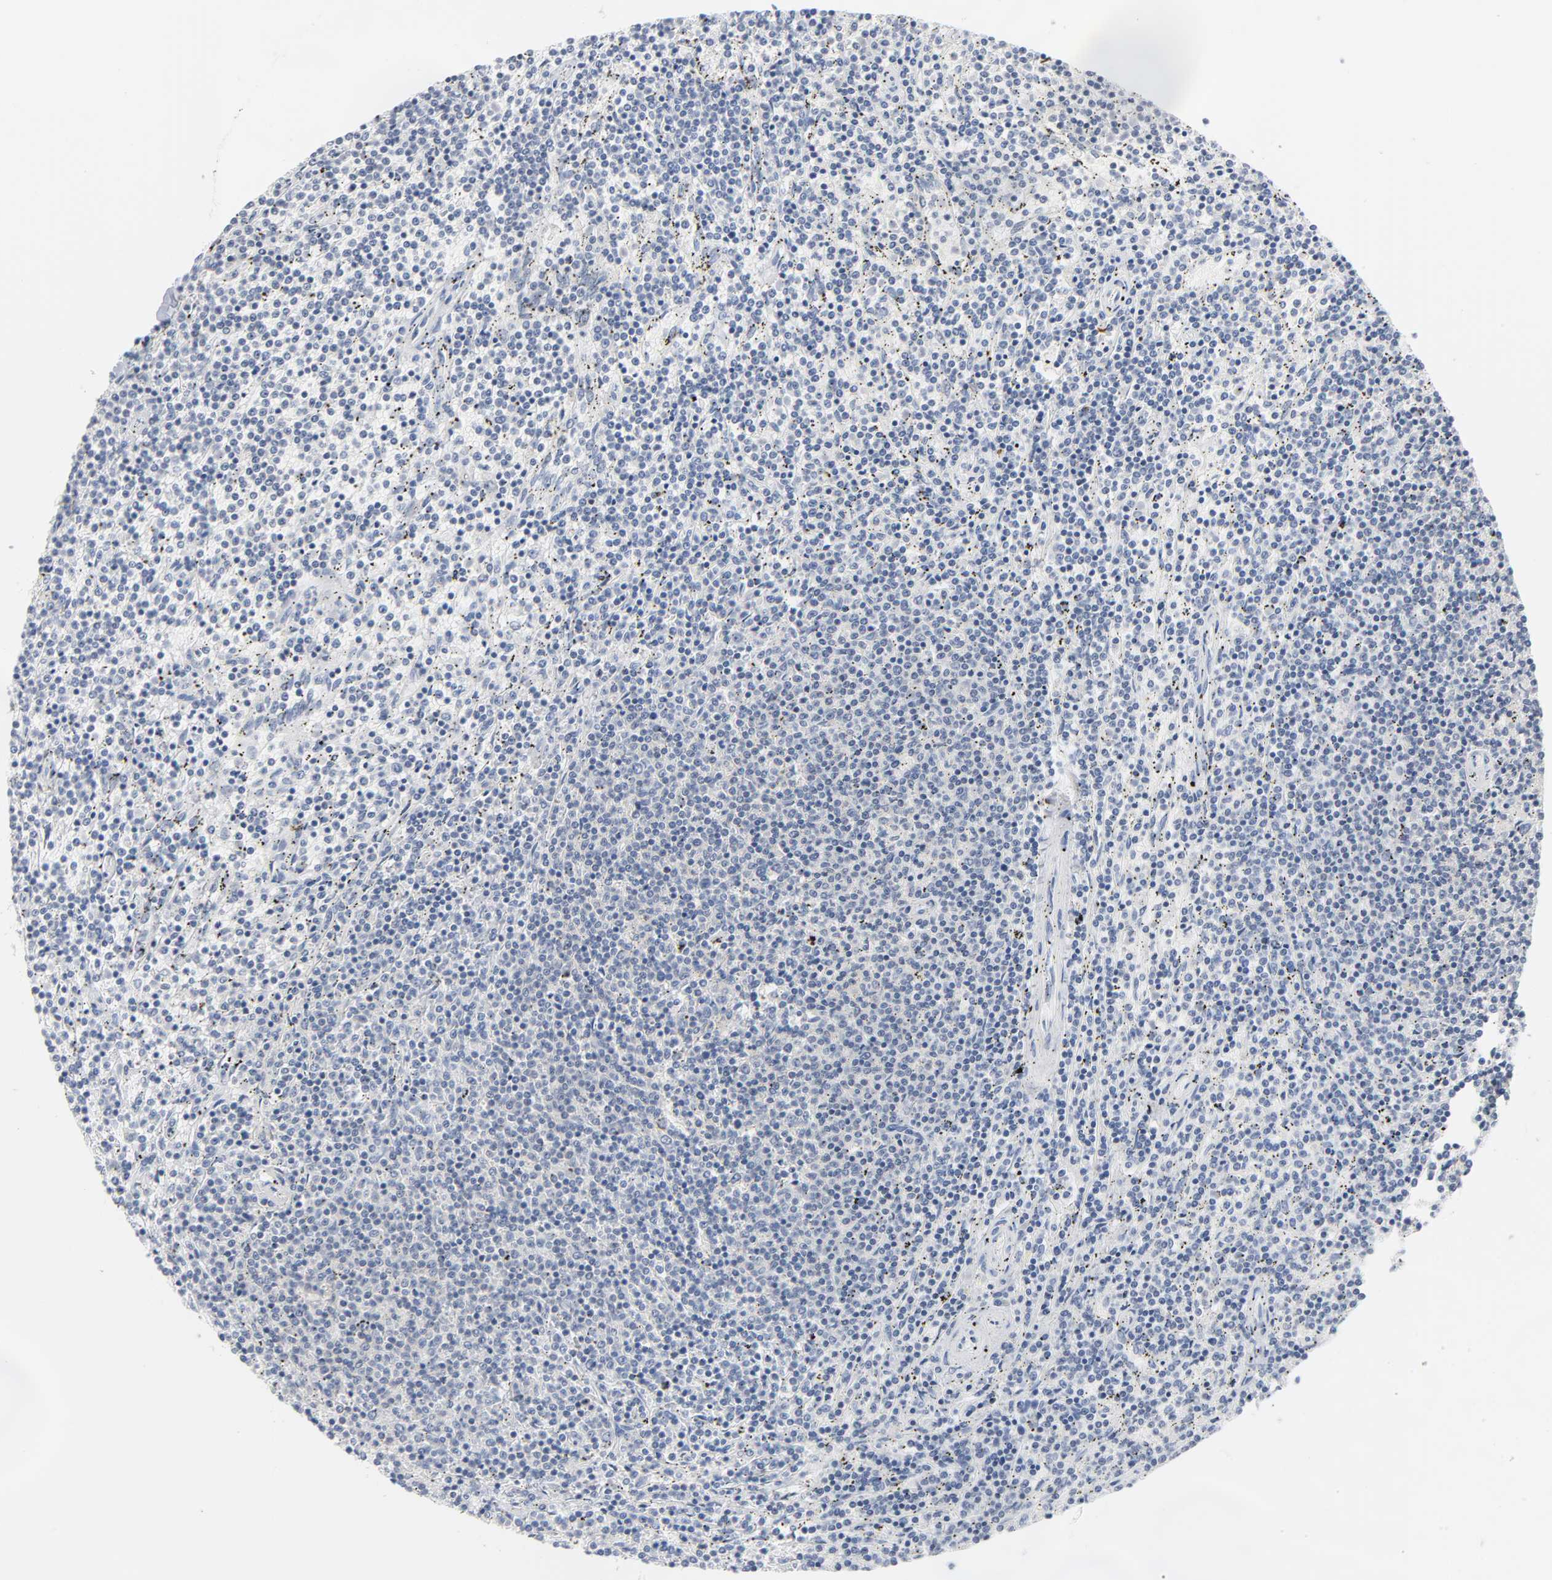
{"staining": {"intensity": "negative", "quantity": "none", "location": "none"}, "tissue": "lymphoma", "cell_type": "Tumor cells", "image_type": "cancer", "snomed": [{"axis": "morphology", "description": "Malignant lymphoma, non-Hodgkin's type, Low grade"}, {"axis": "topography", "description": "Spleen"}], "caption": "Immunohistochemistry (IHC) of human lymphoma reveals no positivity in tumor cells.", "gene": "PTK2B", "patient": {"sex": "female", "age": 50}}